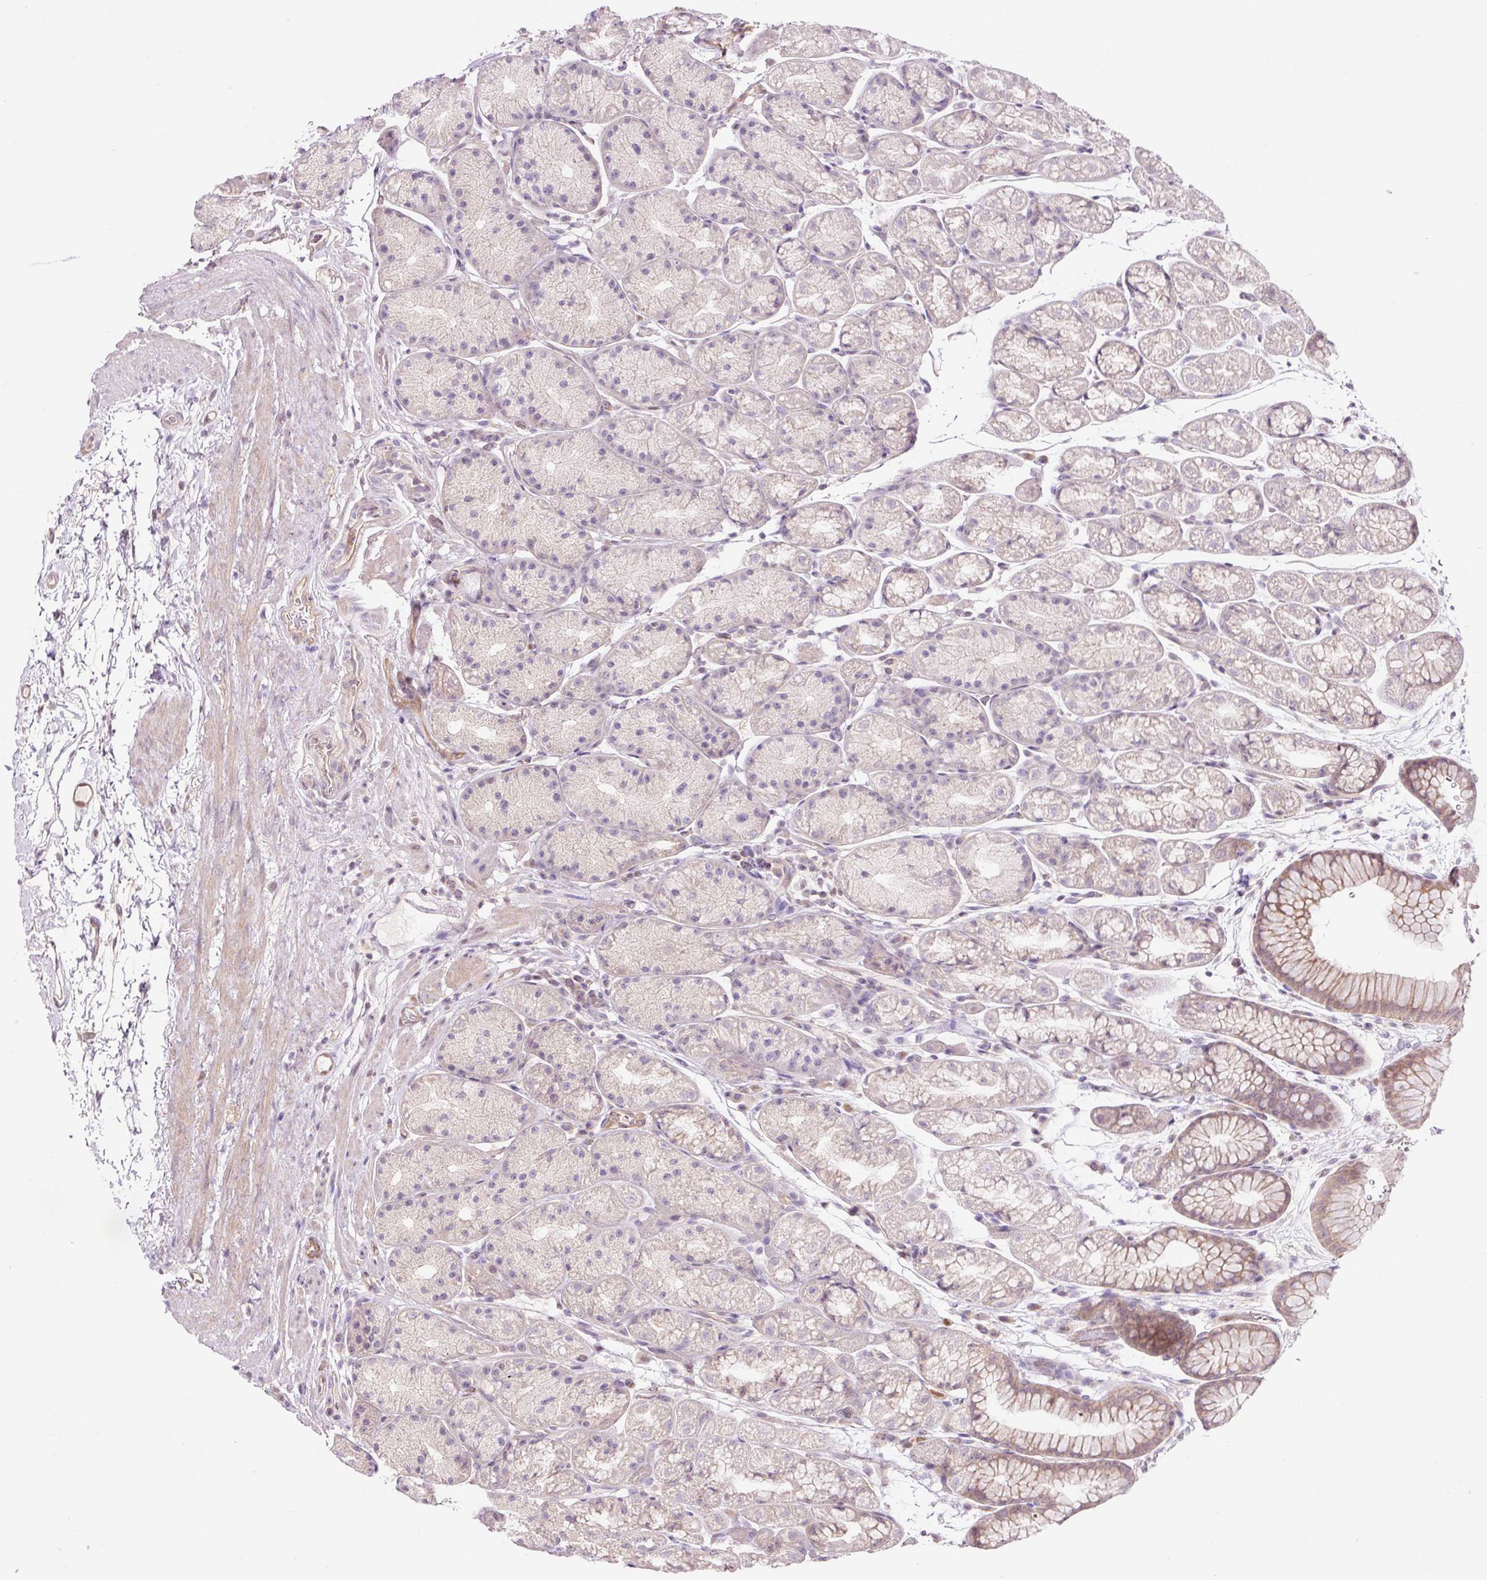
{"staining": {"intensity": "moderate", "quantity": "25%-75%", "location": "cytoplasmic/membranous,nuclear"}, "tissue": "stomach", "cell_type": "Glandular cells", "image_type": "normal", "snomed": [{"axis": "morphology", "description": "Normal tissue, NOS"}, {"axis": "topography", "description": "Stomach, lower"}], "caption": "Immunohistochemistry (IHC) micrograph of benign human stomach stained for a protein (brown), which exhibits medium levels of moderate cytoplasmic/membranous,nuclear expression in about 25%-75% of glandular cells.", "gene": "FBXL14", "patient": {"sex": "male", "age": 67}}